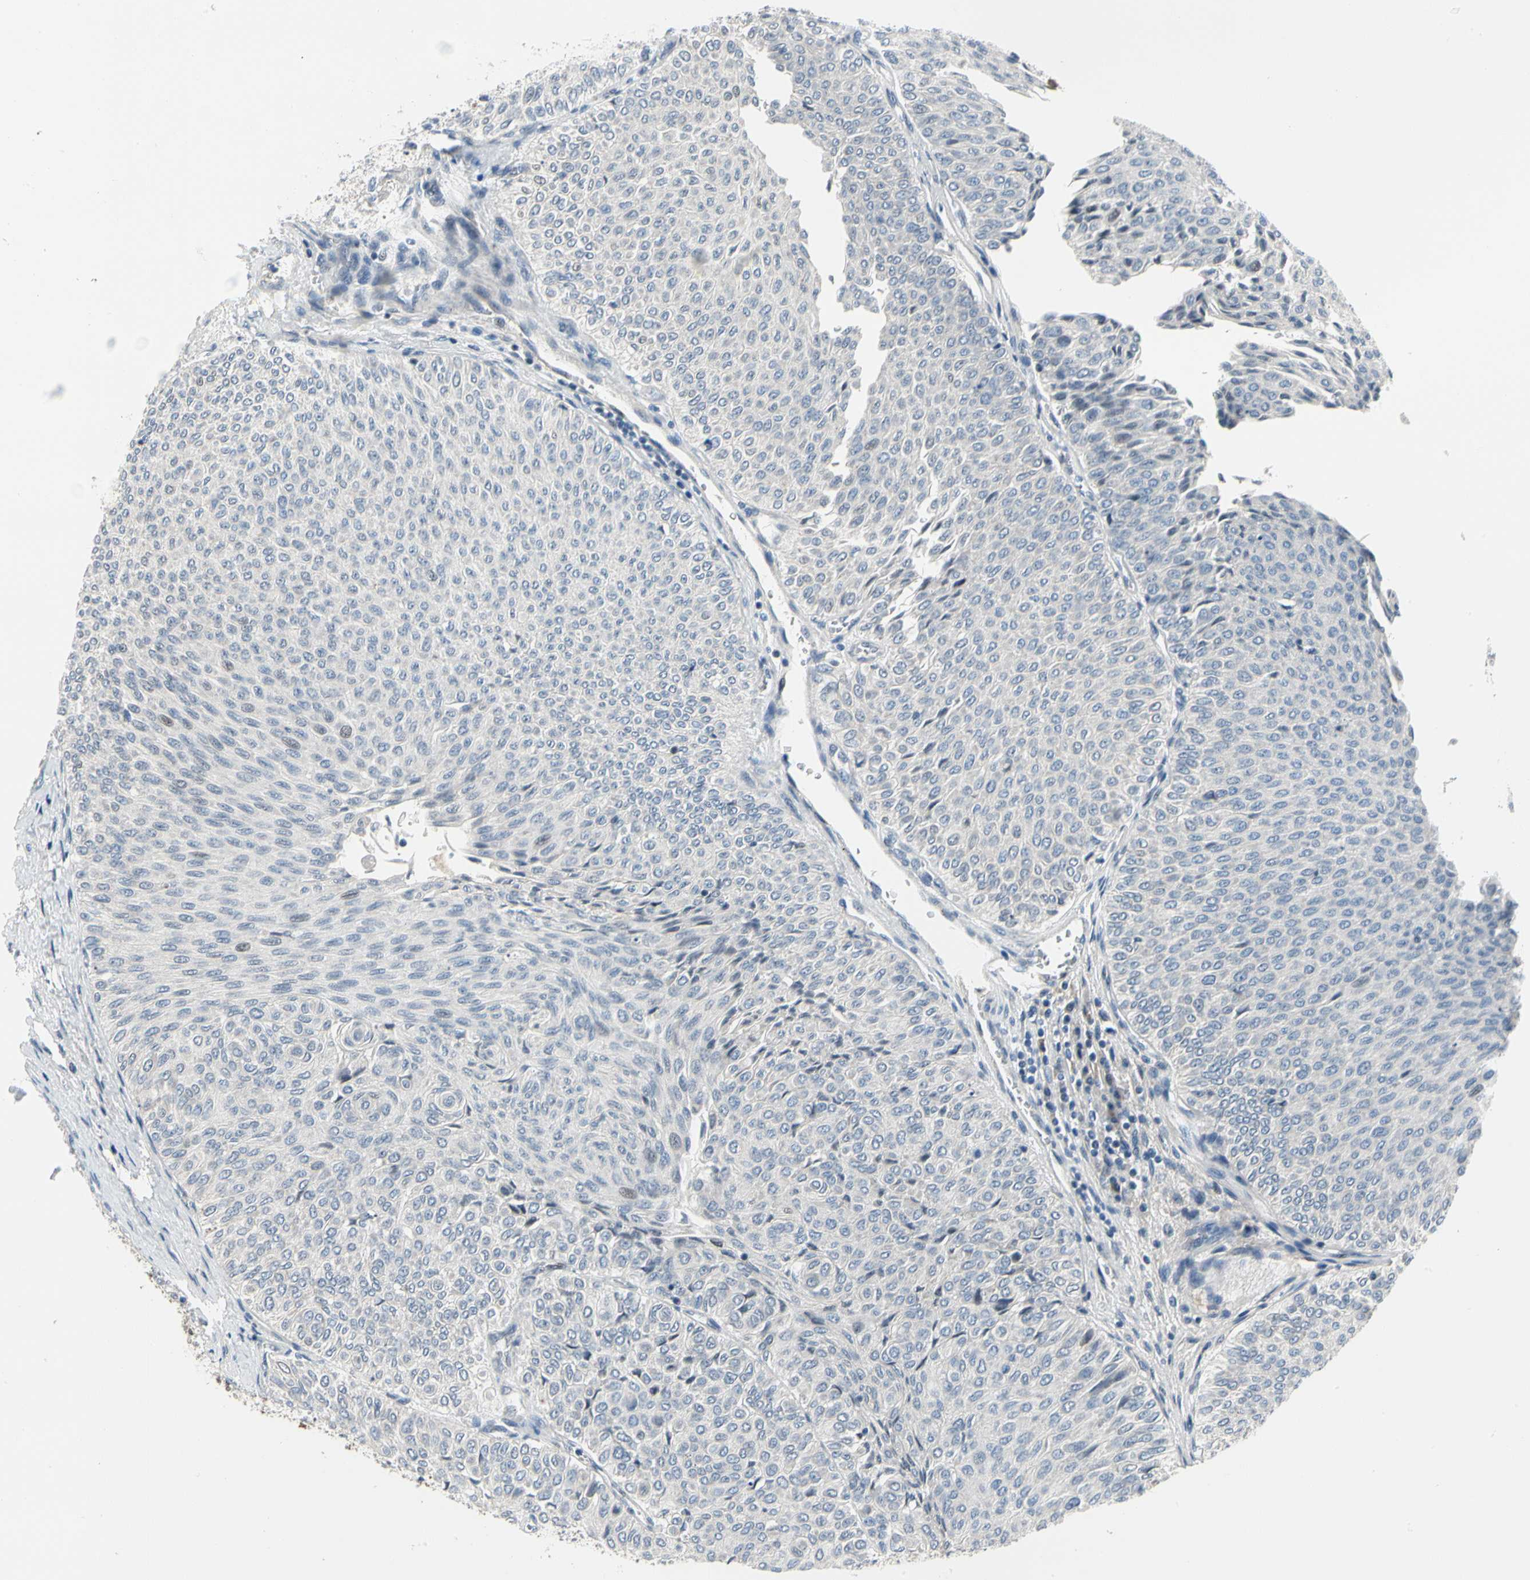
{"staining": {"intensity": "negative", "quantity": "none", "location": "none"}, "tissue": "urothelial cancer", "cell_type": "Tumor cells", "image_type": "cancer", "snomed": [{"axis": "morphology", "description": "Urothelial carcinoma, Low grade"}, {"axis": "topography", "description": "Urinary bladder"}], "caption": "Immunohistochemistry (IHC) image of urothelial cancer stained for a protein (brown), which demonstrates no expression in tumor cells. (Brightfield microscopy of DAB immunohistochemistry (IHC) at high magnification).", "gene": "NFASC", "patient": {"sex": "male", "age": 78}}